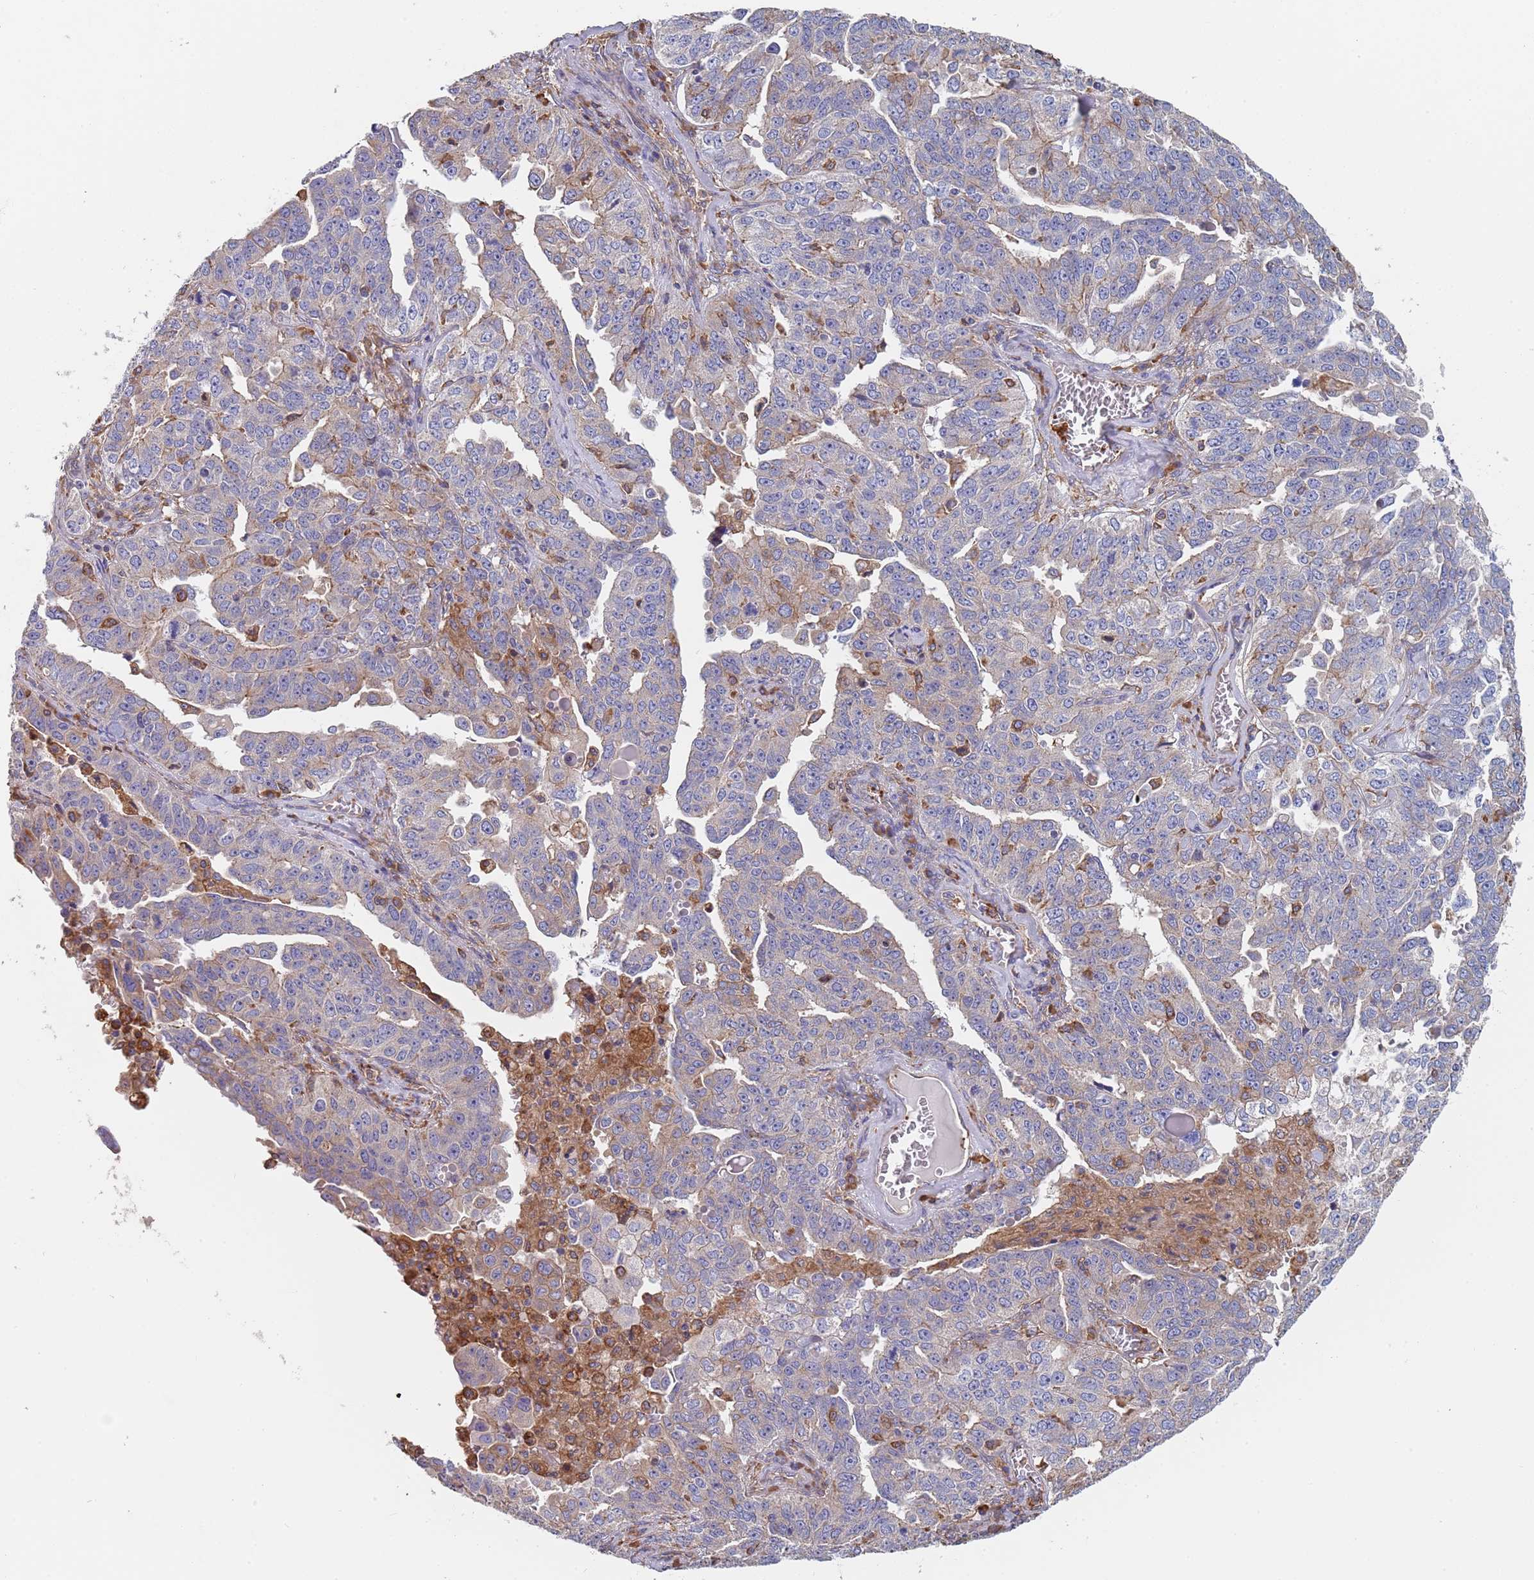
{"staining": {"intensity": "weak", "quantity": "<25%", "location": "cytoplasmic/membranous"}, "tissue": "ovarian cancer", "cell_type": "Tumor cells", "image_type": "cancer", "snomed": [{"axis": "morphology", "description": "Carcinoma, endometroid"}, {"axis": "topography", "description": "Ovary"}], "caption": "A high-resolution image shows immunohistochemistry (IHC) staining of ovarian cancer, which displays no significant expression in tumor cells.", "gene": "DCUN1D3", "patient": {"sex": "female", "age": 62}}